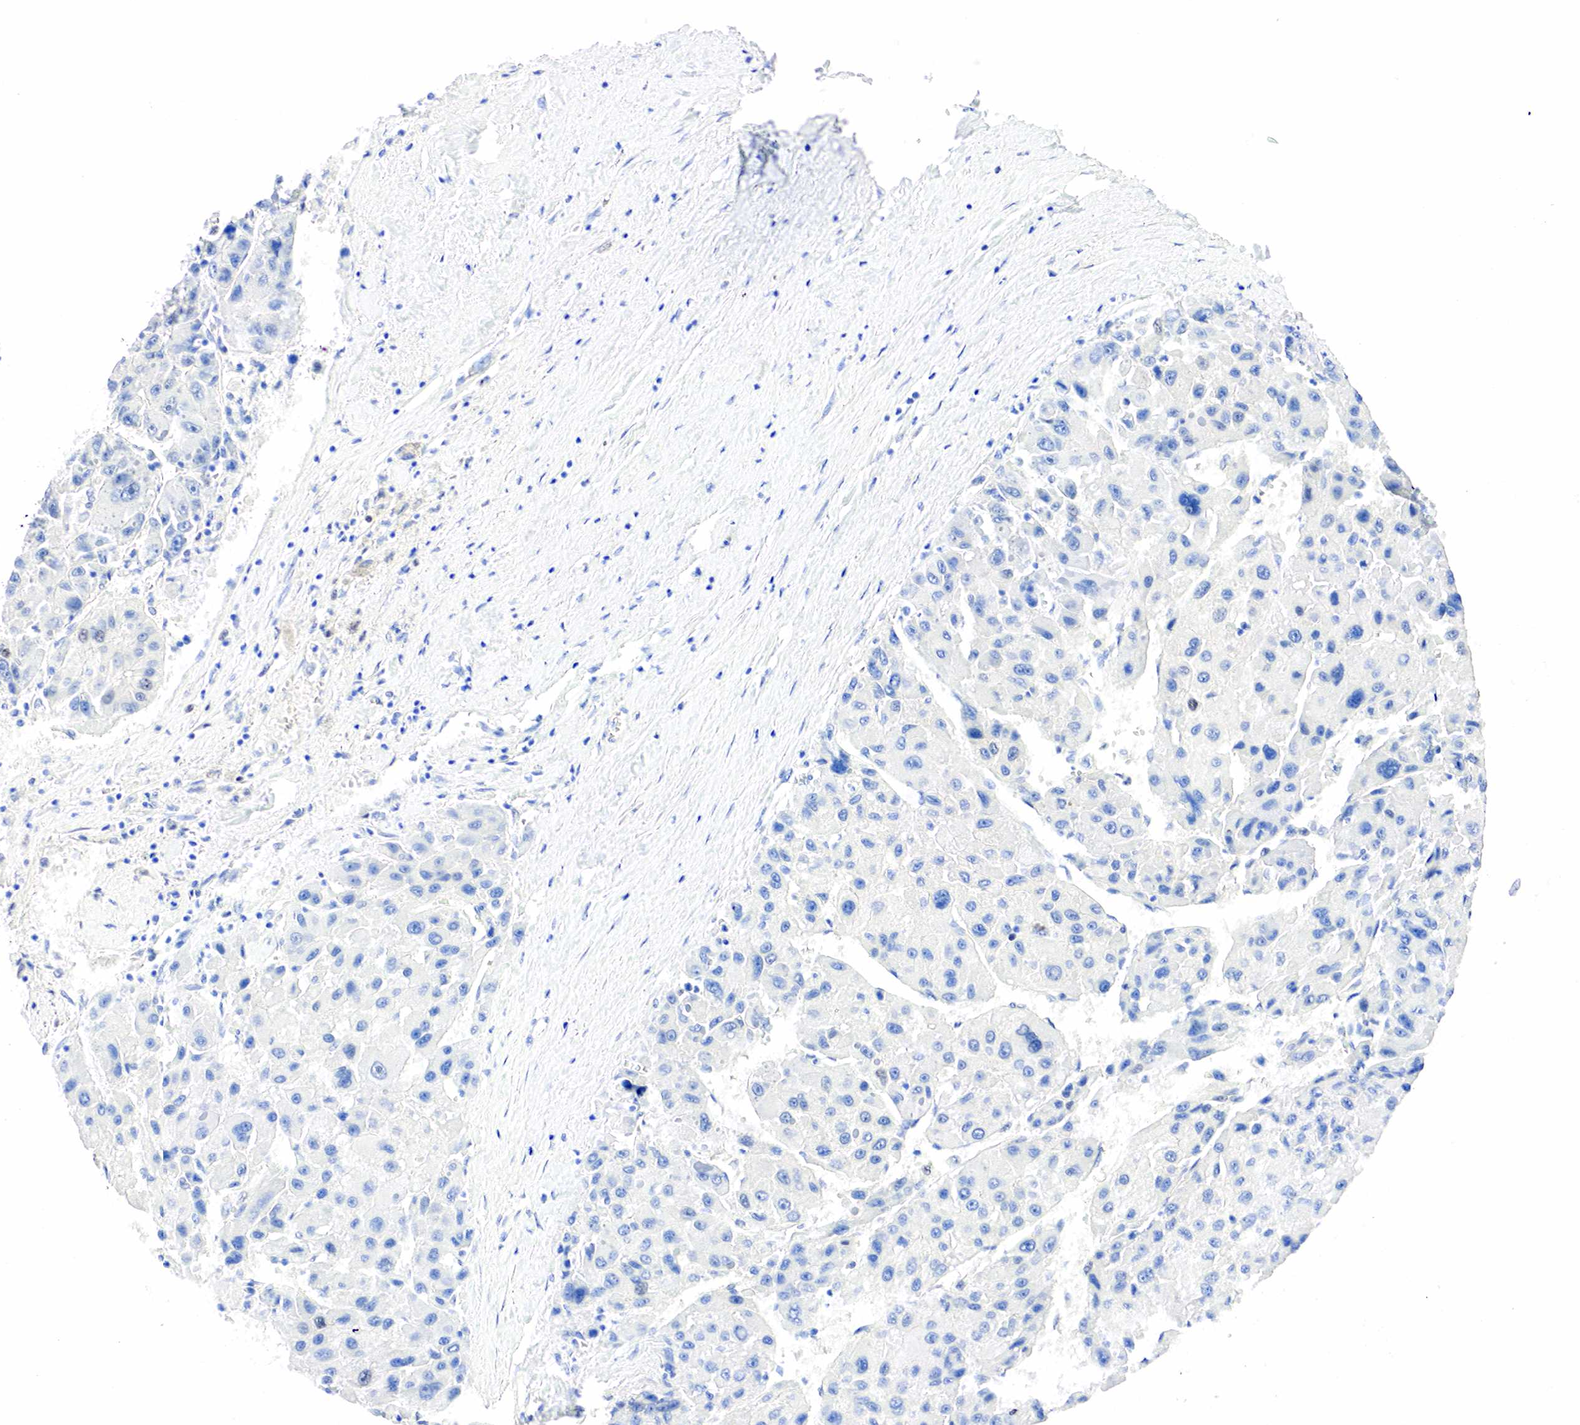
{"staining": {"intensity": "negative", "quantity": "none", "location": "none"}, "tissue": "liver cancer", "cell_type": "Tumor cells", "image_type": "cancer", "snomed": [{"axis": "morphology", "description": "Carcinoma, Hepatocellular, NOS"}, {"axis": "topography", "description": "Liver"}], "caption": "There is no significant staining in tumor cells of liver hepatocellular carcinoma.", "gene": "PGR", "patient": {"sex": "male", "age": 64}}